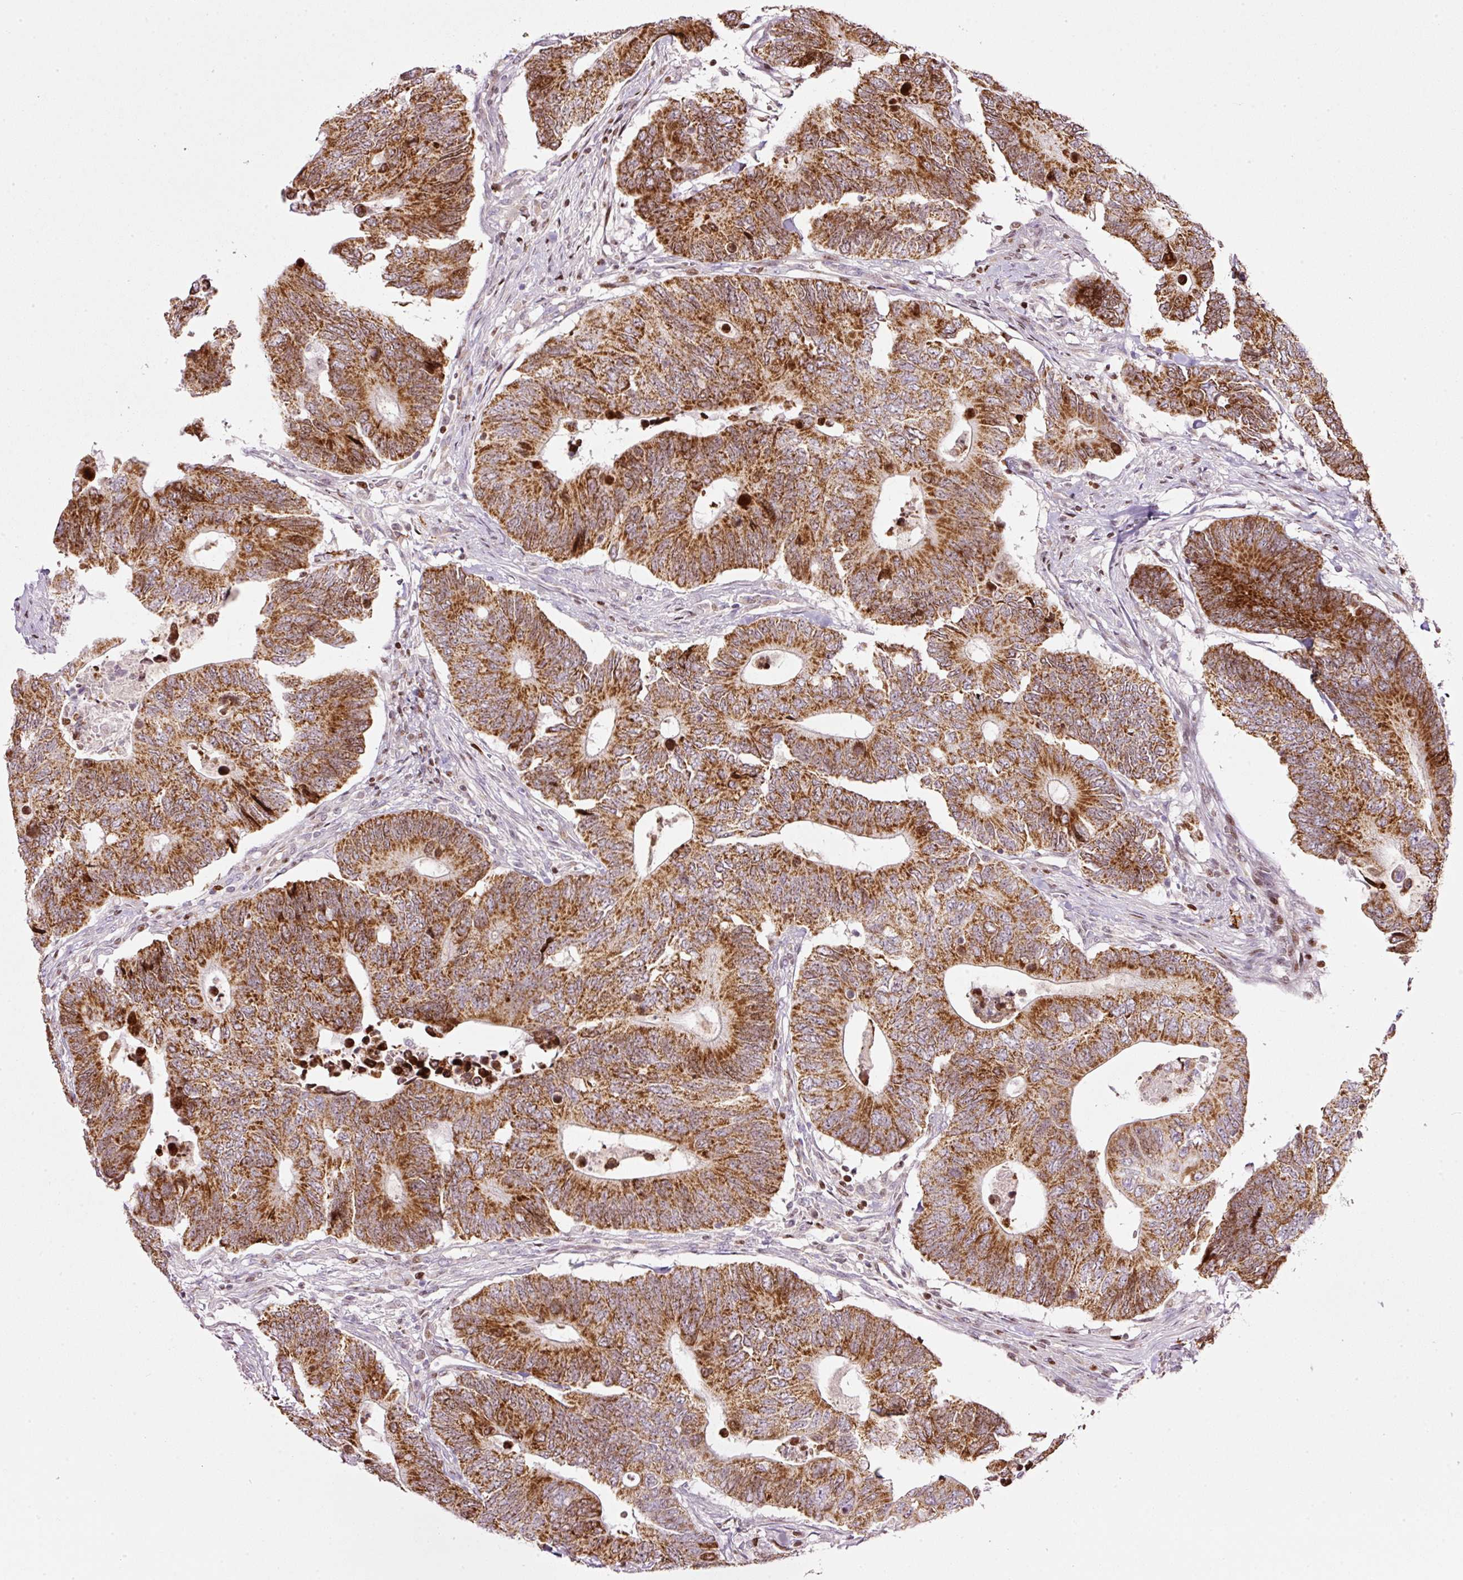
{"staining": {"intensity": "strong", "quantity": ">75%", "location": "cytoplasmic/membranous"}, "tissue": "colorectal cancer", "cell_type": "Tumor cells", "image_type": "cancer", "snomed": [{"axis": "morphology", "description": "Adenocarcinoma, NOS"}, {"axis": "topography", "description": "Colon"}], "caption": "About >75% of tumor cells in human adenocarcinoma (colorectal) reveal strong cytoplasmic/membranous protein staining as visualized by brown immunohistochemical staining.", "gene": "TMEM8B", "patient": {"sex": "male", "age": 87}}